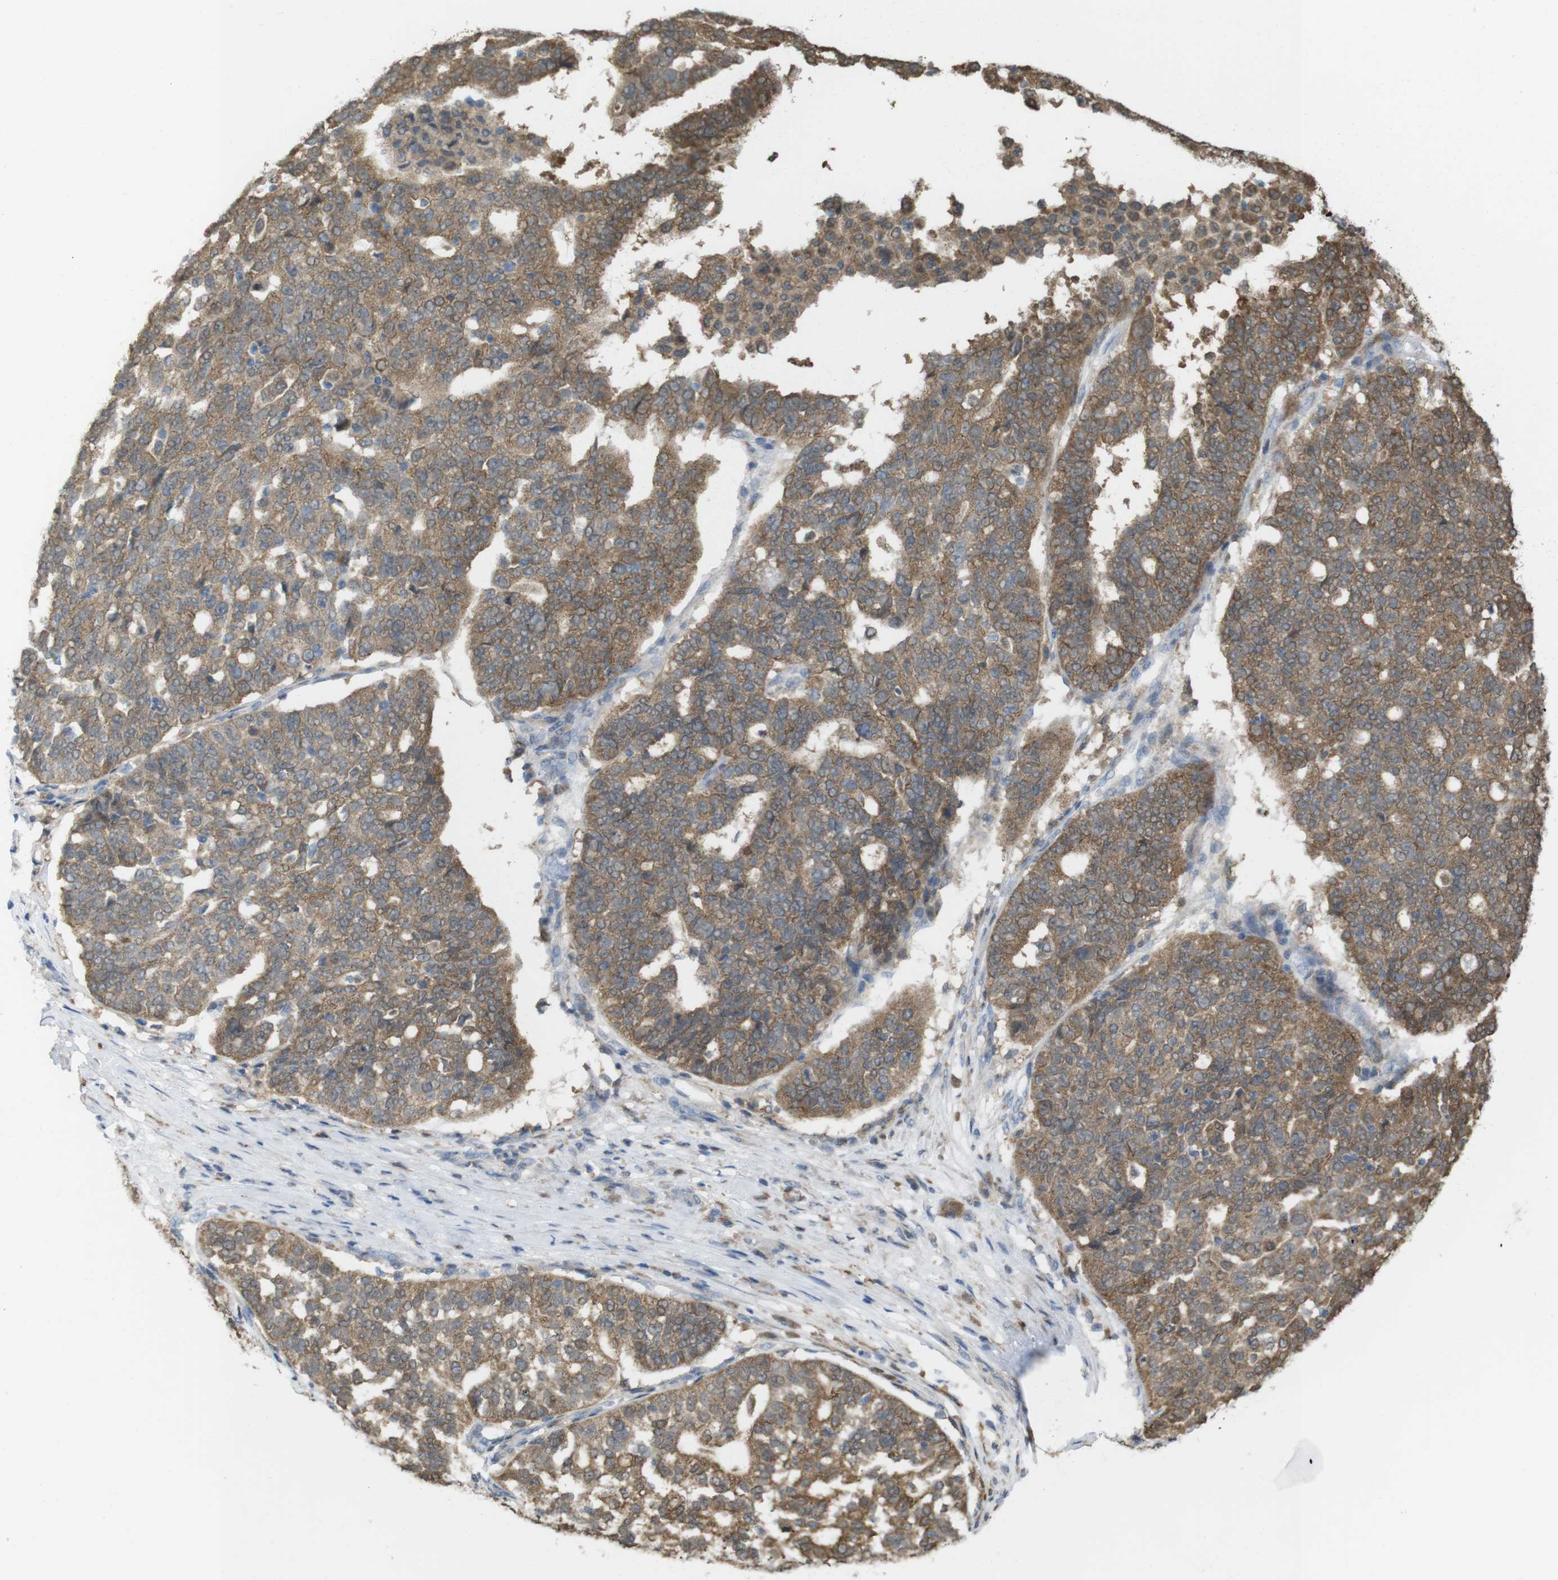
{"staining": {"intensity": "moderate", "quantity": ">75%", "location": "cytoplasmic/membranous"}, "tissue": "ovarian cancer", "cell_type": "Tumor cells", "image_type": "cancer", "snomed": [{"axis": "morphology", "description": "Cystadenocarcinoma, serous, NOS"}, {"axis": "topography", "description": "Ovary"}], "caption": "Immunohistochemistry of human ovarian cancer reveals medium levels of moderate cytoplasmic/membranous expression in approximately >75% of tumor cells.", "gene": "PRKCD", "patient": {"sex": "female", "age": 59}}